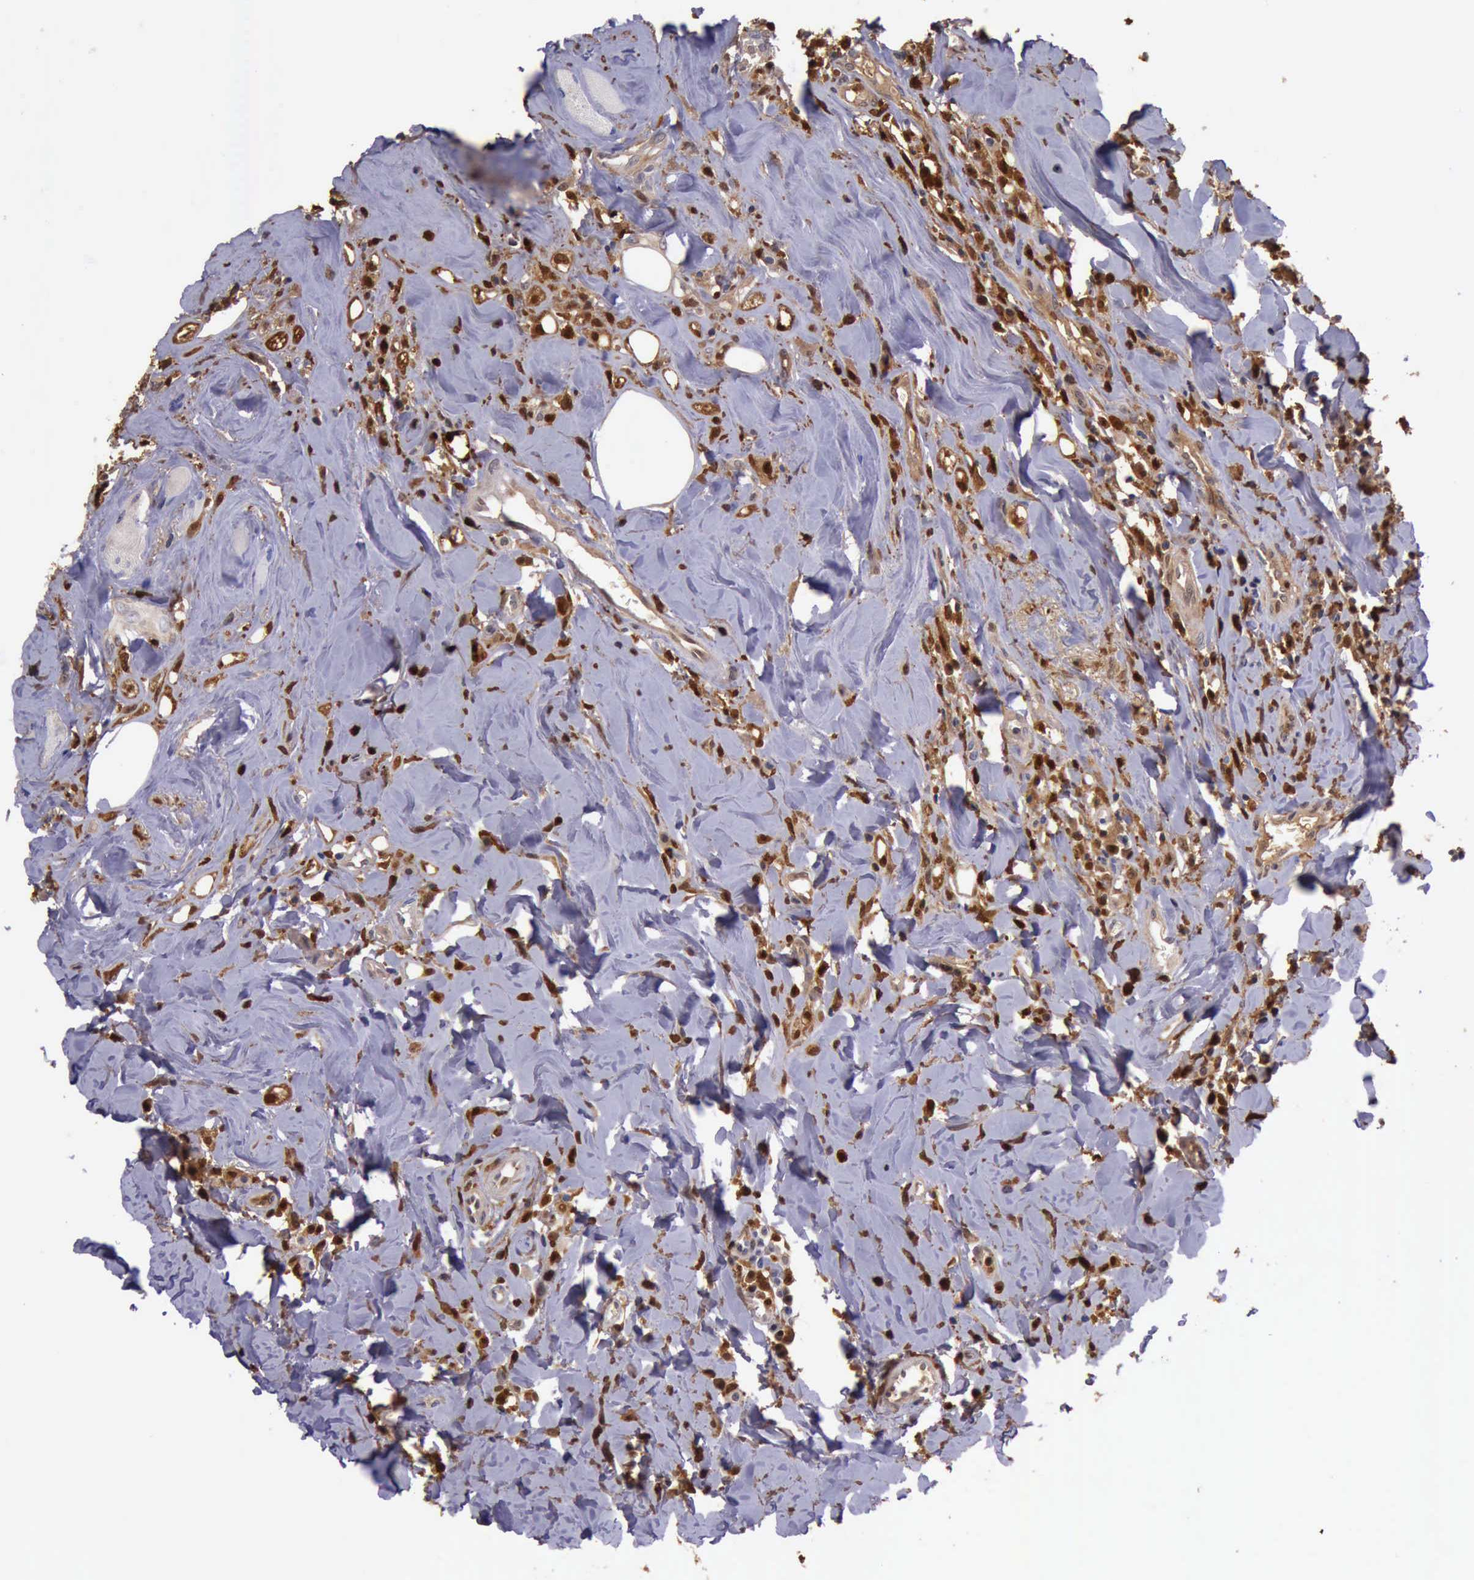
{"staining": {"intensity": "moderate", "quantity": "25%-75%", "location": "cytoplasmic/membranous,nuclear"}, "tissue": "head and neck cancer", "cell_type": "Tumor cells", "image_type": "cancer", "snomed": [{"axis": "morphology", "description": "Squamous cell carcinoma, NOS"}, {"axis": "topography", "description": "Oral tissue"}, {"axis": "topography", "description": "Head-Neck"}], "caption": "This image displays IHC staining of human head and neck cancer (squamous cell carcinoma), with medium moderate cytoplasmic/membranous and nuclear staining in about 25%-75% of tumor cells.", "gene": "TYMP", "patient": {"sex": "female", "age": 82}}